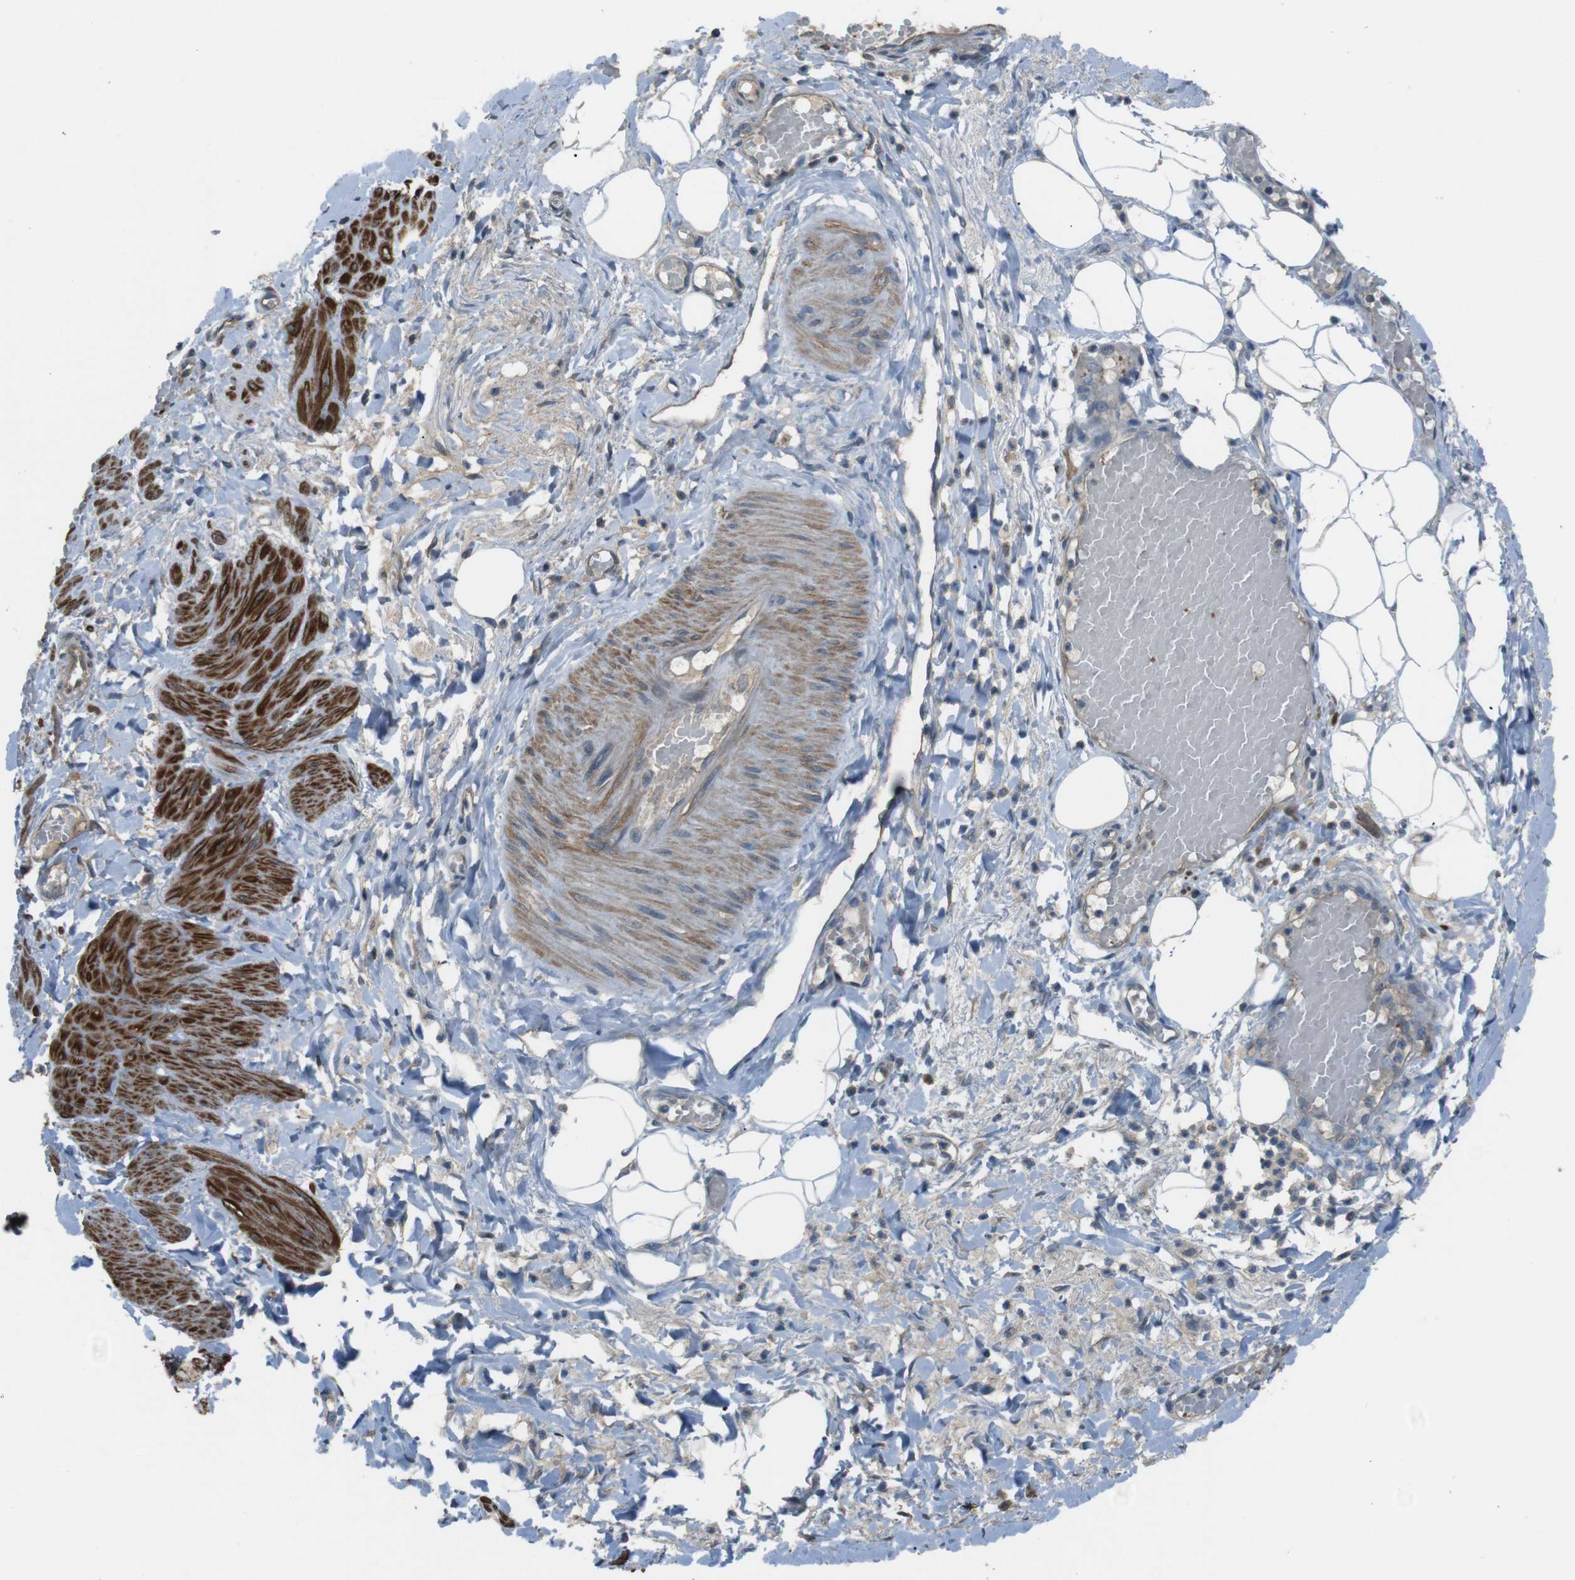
{"staining": {"intensity": "weak", "quantity": "25%-75%", "location": "cytoplasmic/membranous"}, "tissue": "adipose tissue", "cell_type": "Adipocytes", "image_type": "normal", "snomed": [{"axis": "morphology", "description": "Normal tissue, NOS"}, {"axis": "topography", "description": "Soft tissue"}, {"axis": "topography", "description": "Vascular tissue"}], "caption": "Protein staining of normal adipose tissue exhibits weak cytoplasmic/membranous expression in about 25%-75% of adipocytes.", "gene": "FUT2", "patient": {"sex": "female", "age": 35}}